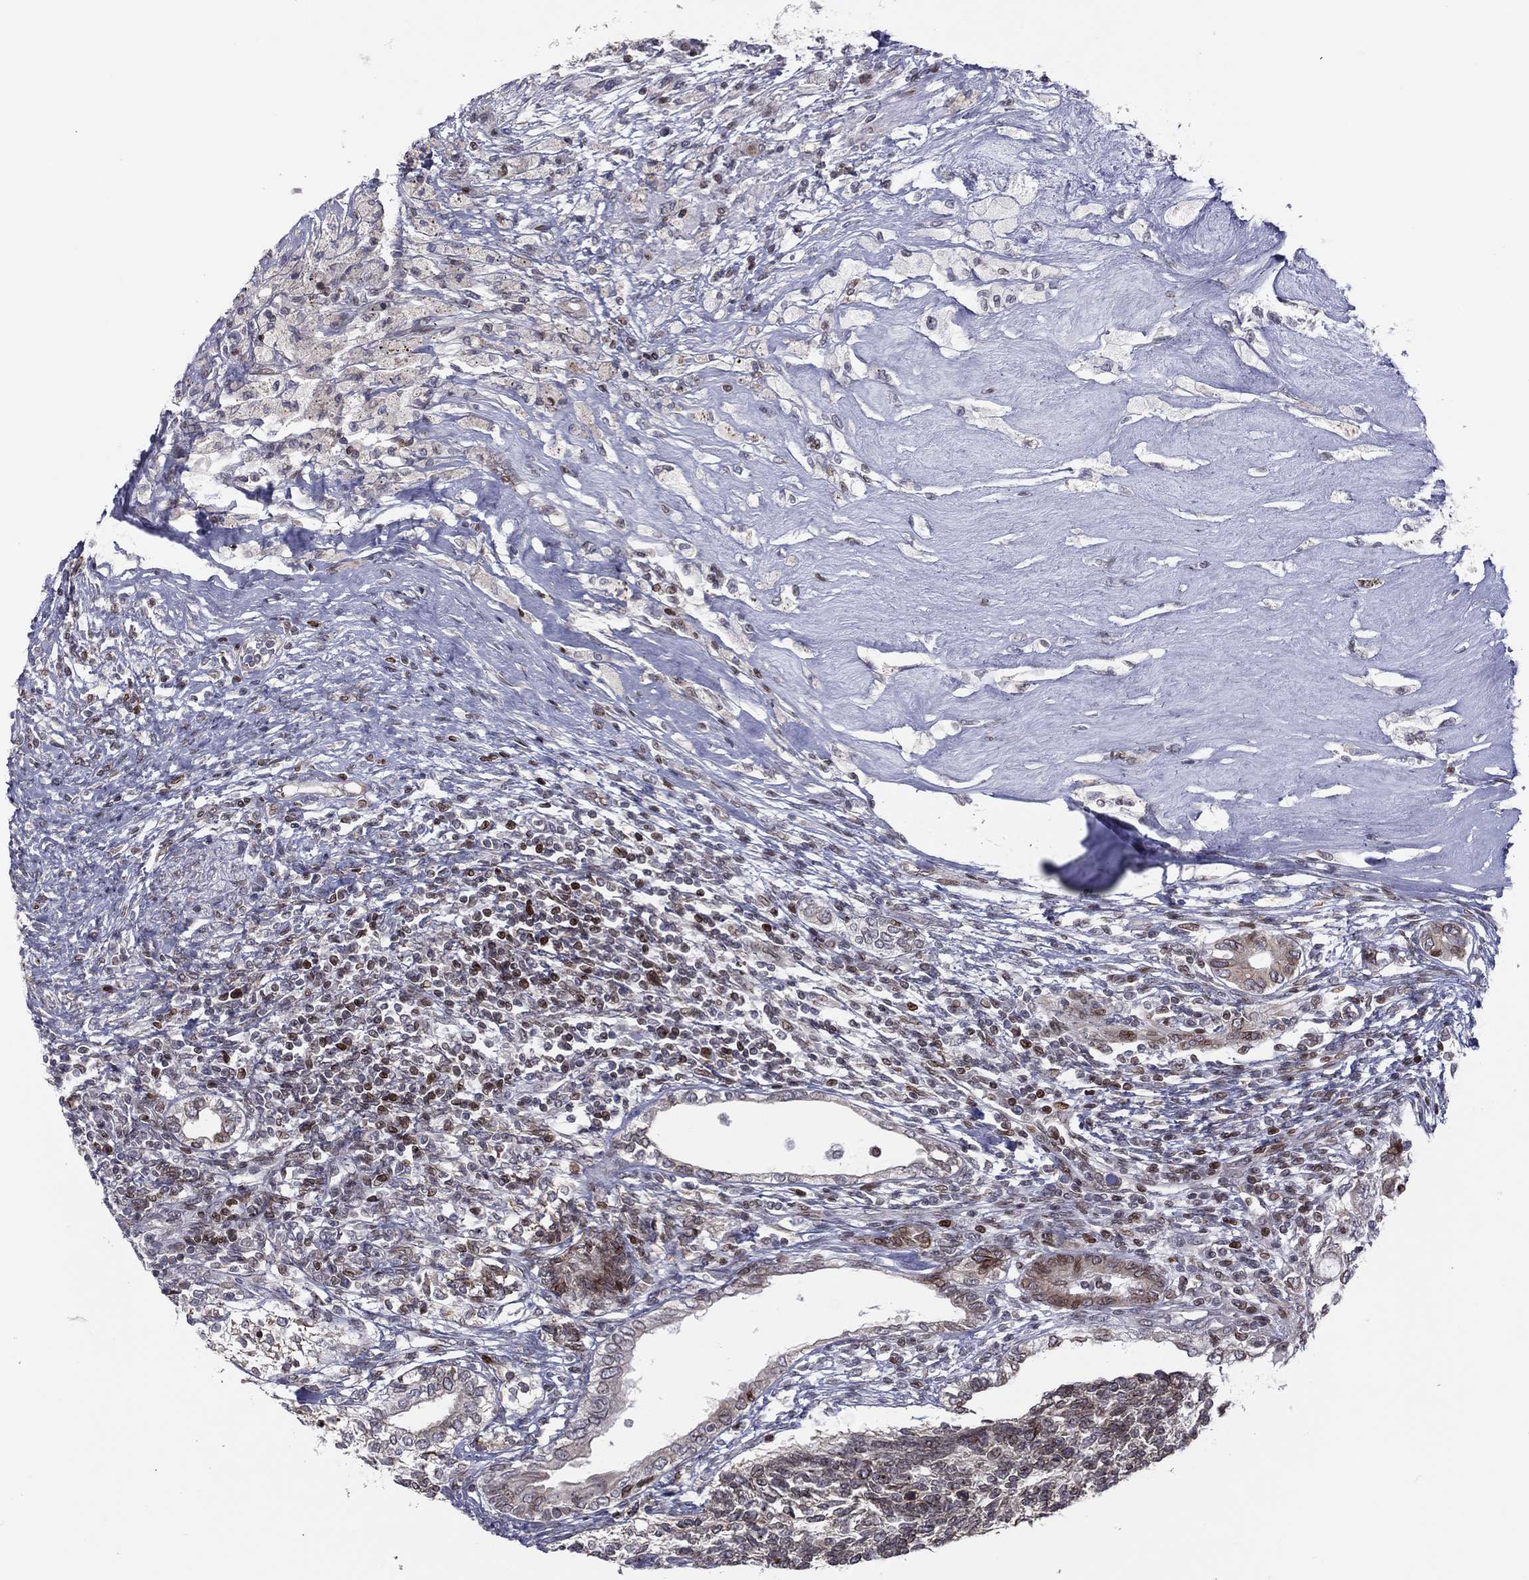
{"staining": {"intensity": "moderate", "quantity": "<25%", "location": "cytoplasmic/membranous,nuclear"}, "tissue": "testis cancer", "cell_type": "Tumor cells", "image_type": "cancer", "snomed": [{"axis": "morphology", "description": "Seminoma, NOS"}, {"axis": "morphology", "description": "Carcinoma, Embryonal, NOS"}, {"axis": "topography", "description": "Testis"}], "caption": "A brown stain highlights moderate cytoplasmic/membranous and nuclear staining of a protein in testis seminoma tumor cells. Using DAB (3,3'-diaminobenzidine) (brown) and hematoxylin (blue) stains, captured at high magnification using brightfield microscopy.", "gene": "DBF4B", "patient": {"sex": "male", "age": 41}}